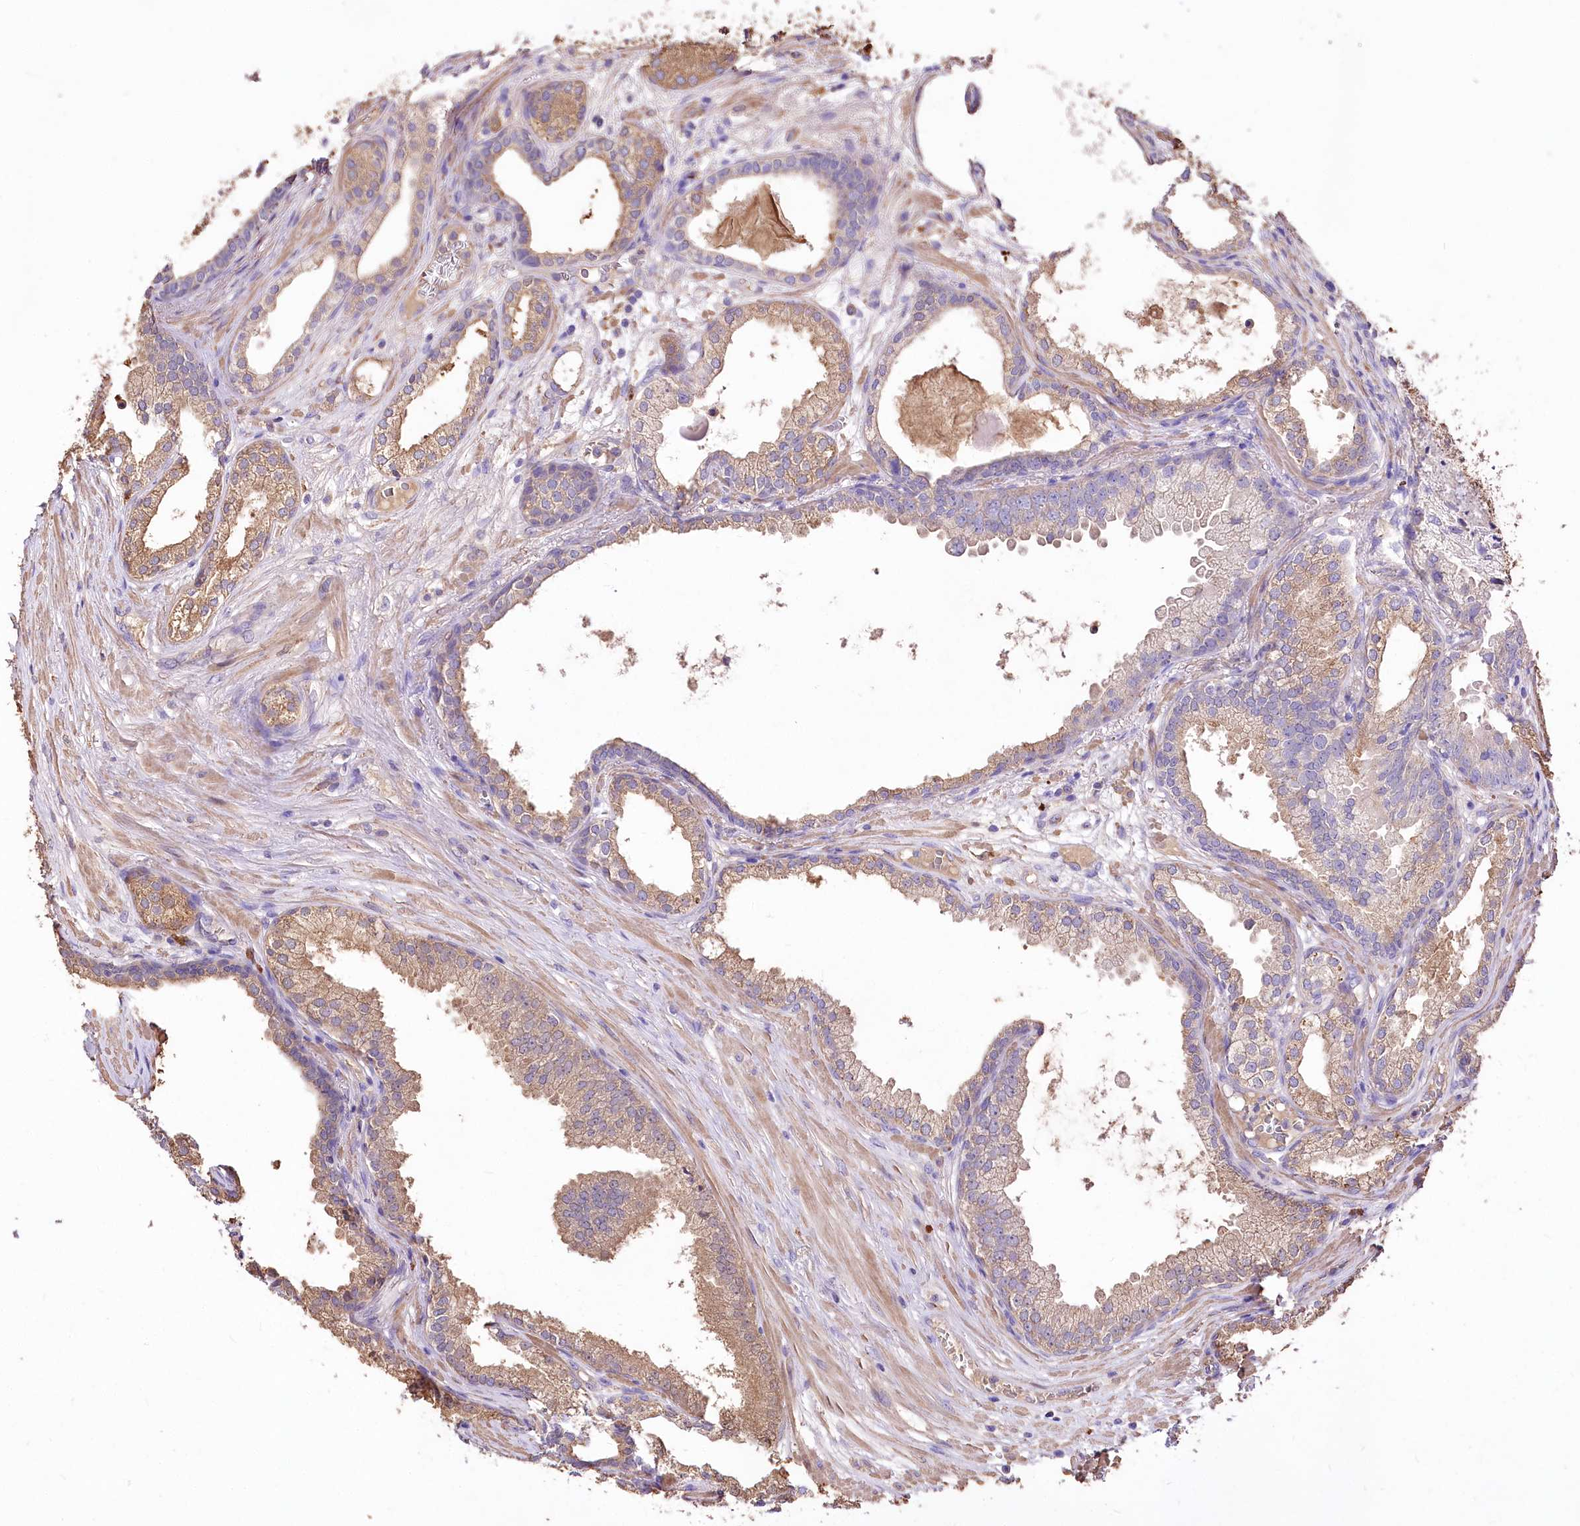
{"staining": {"intensity": "moderate", "quantity": "25%-75%", "location": "cytoplasmic/membranous"}, "tissue": "prostate cancer", "cell_type": "Tumor cells", "image_type": "cancer", "snomed": [{"axis": "morphology", "description": "Adenocarcinoma, High grade"}, {"axis": "topography", "description": "Prostate"}], "caption": "Immunohistochemistry histopathology image of prostate cancer (high-grade adenocarcinoma) stained for a protein (brown), which demonstrates medium levels of moderate cytoplasmic/membranous staining in about 25%-75% of tumor cells.", "gene": "PCYOX1L", "patient": {"sex": "male", "age": 69}}